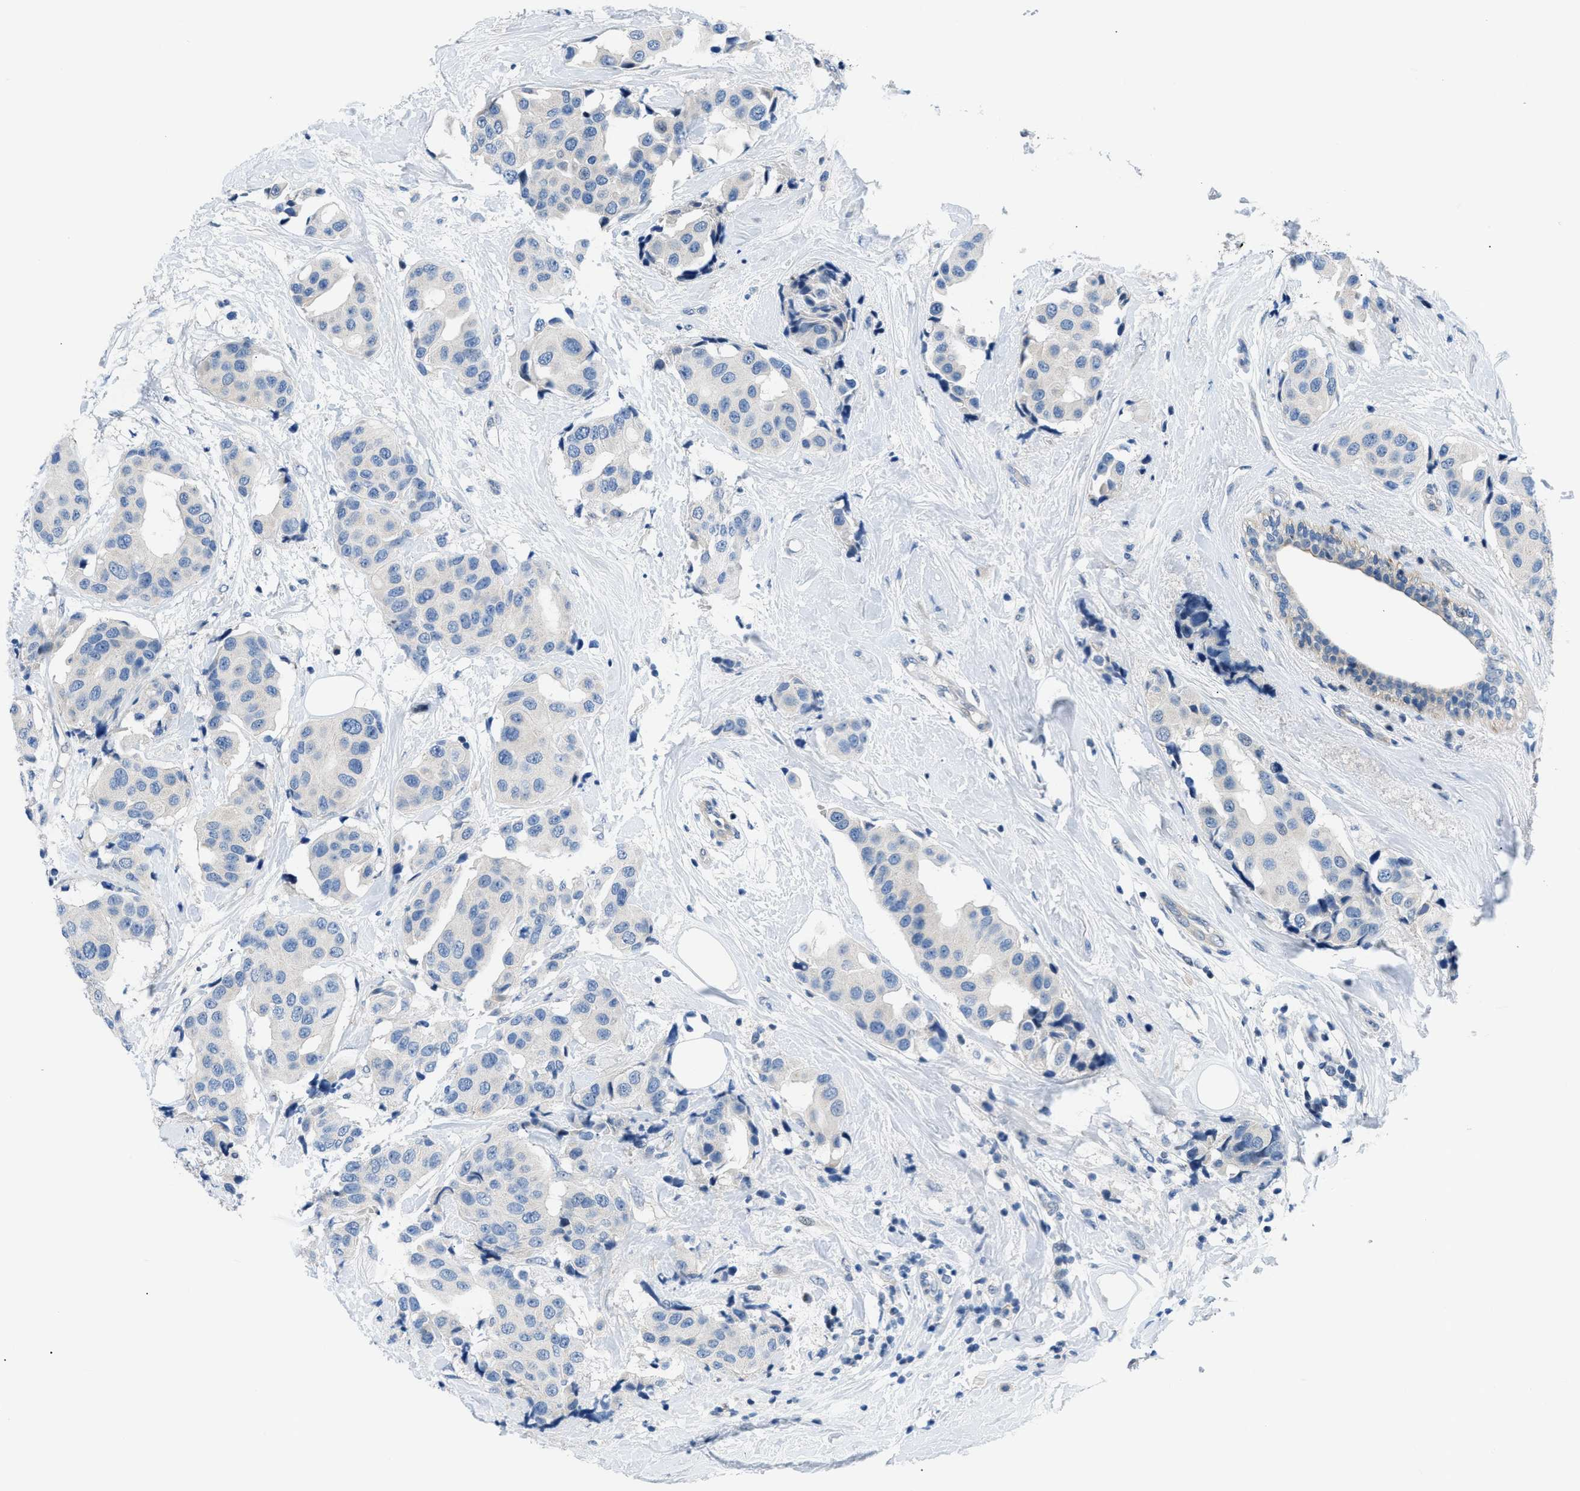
{"staining": {"intensity": "negative", "quantity": "none", "location": "none"}, "tissue": "breast cancer", "cell_type": "Tumor cells", "image_type": "cancer", "snomed": [{"axis": "morphology", "description": "Normal tissue, NOS"}, {"axis": "morphology", "description": "Duct carcinoma"}, {"axis": "topography", "description": "Breast"}], "caption": "Tumor cells show no significant protein staining in breast intraductal carcinoma.", "gene": "FDCSP", "patient": {"sex": "female", "age": 39}}